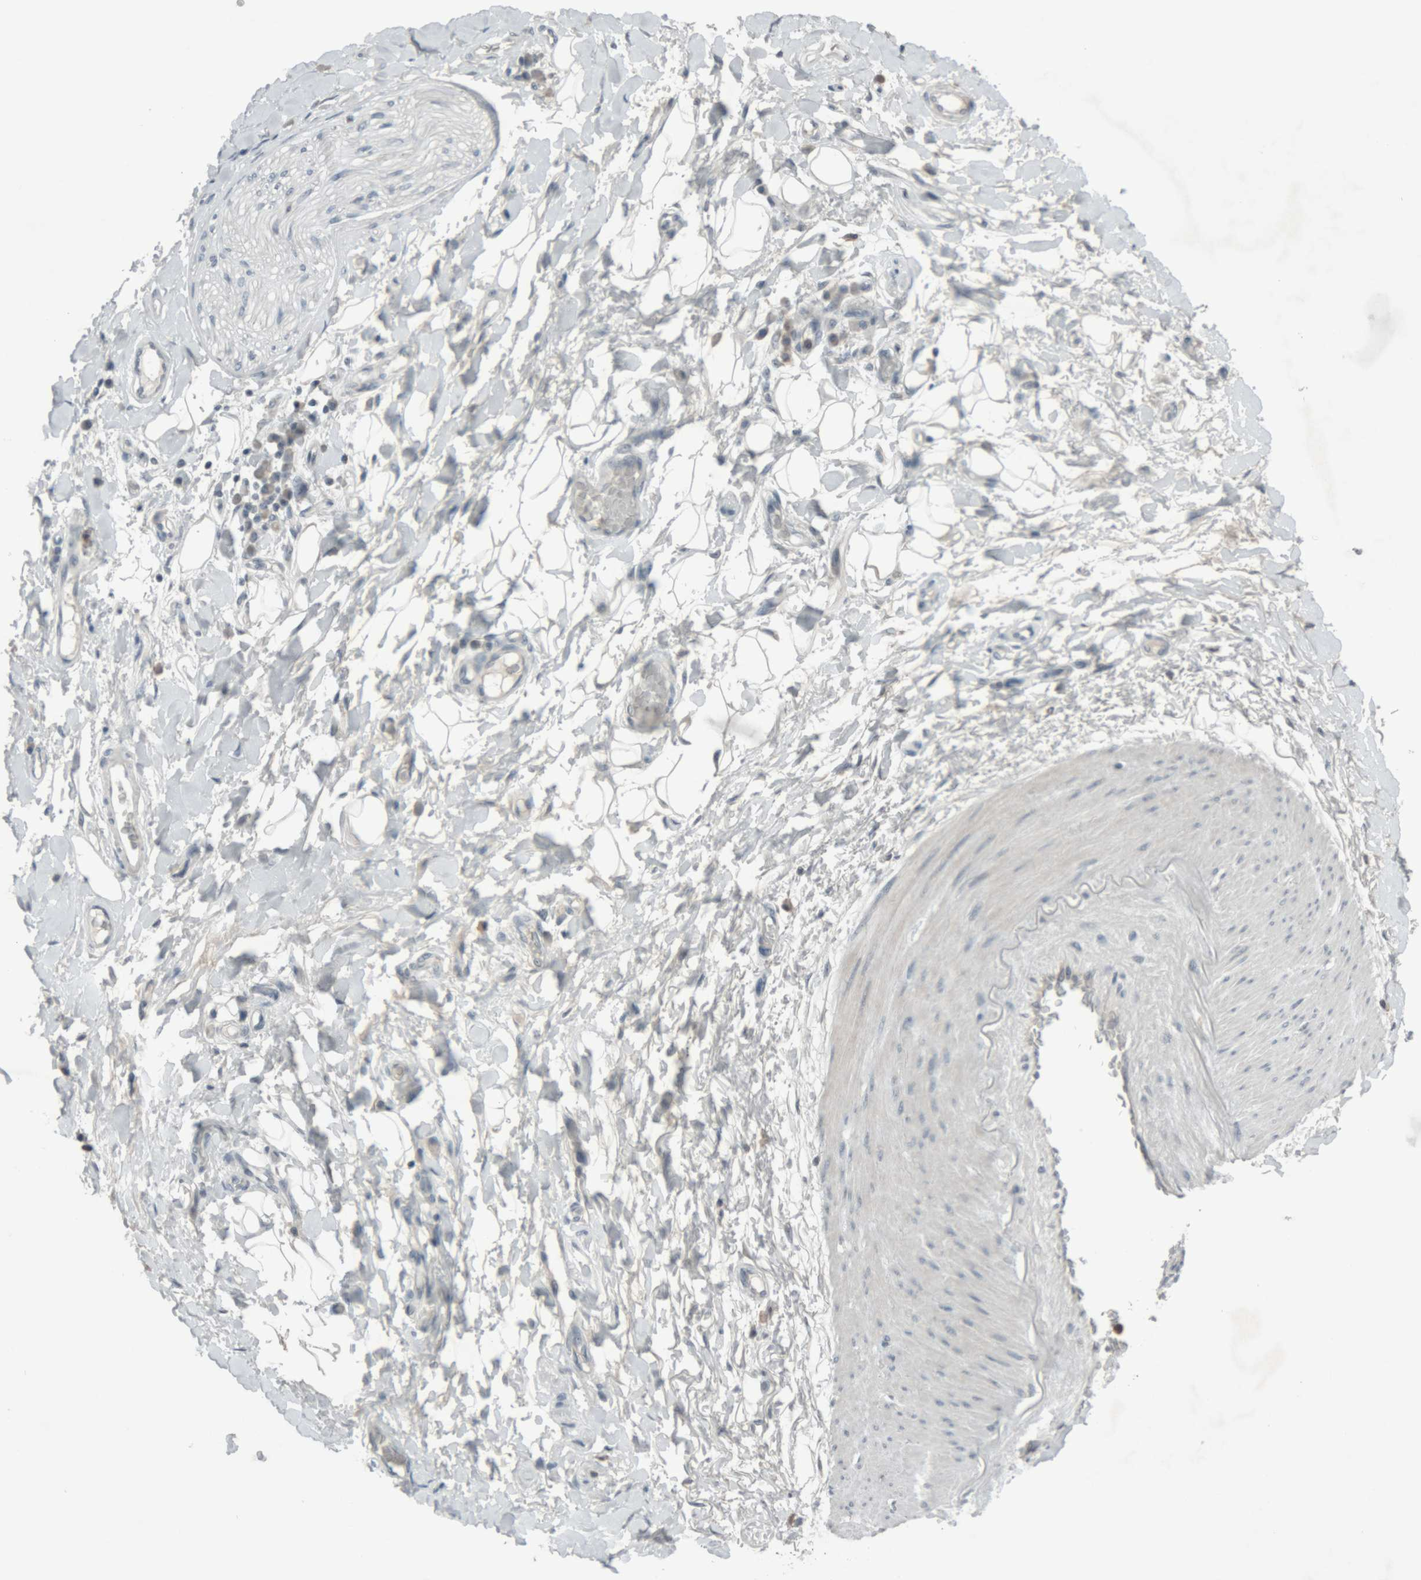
{"staining": {"intensity": "negative", "quantity": "none", "location": "none"}, "tissue": "adipose tissue", "cell_type": "Adipocytes", "image_type": "normal", "snomed": [{"axis": "morphology", "description": "Normal tissue, NOS"}, {"axis": "morphology", "description": "Adenocarcinoma, NOS"}, {"axis": "topography", "description": "Esophagus"}], "caption": "Adipocytes are negative for protein expression in benign human adipose tissue. (Immunohistochemistry, brightfield microscopy, high magnification).", "gene": "RPF1", "patient": {"sex": "male", "age": 62}}